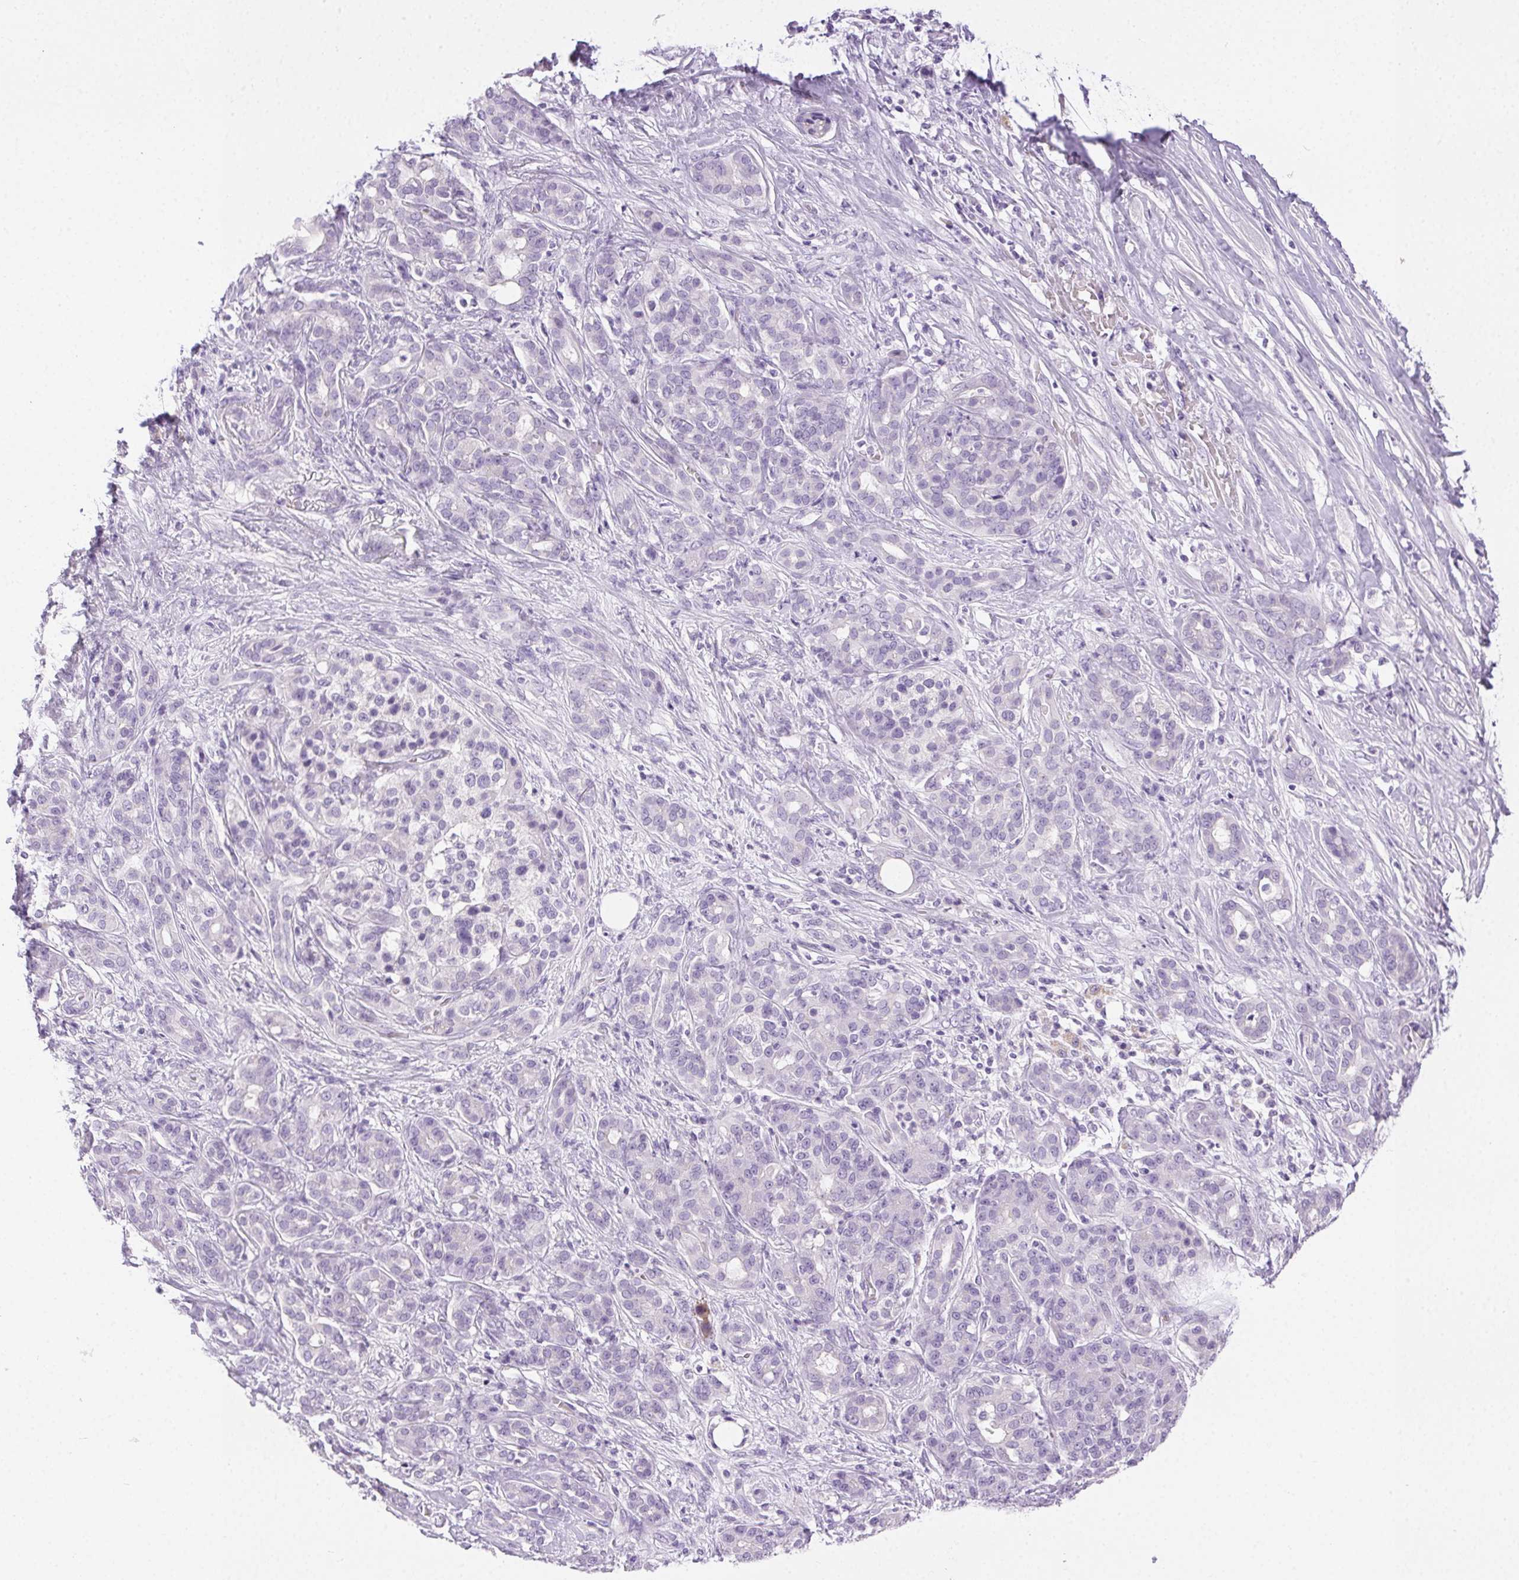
{"staining": {"intensity": "negative", "quantity": "none", "location": "none"}, "tissue": "pancreatic cancer", "cell_type": "Tumor cells", "image_type": "cancer", "snomed": [{"axis": "morphology", "description": "Normal tissue, NOS"}, {"axis": "morphology", "description": "Inflammation, NOS"}, {"axis": "morphology", "description": "Adenocarcinoma, NOS"}, {"axis": "topography", "description": "Pancreas"}], "caption": "A photomicrograph of human pancreatic cancer is negative for staining in tumor cells.", "gene": "C20orf85", "patient": {"sex": "male", "age": 57}}